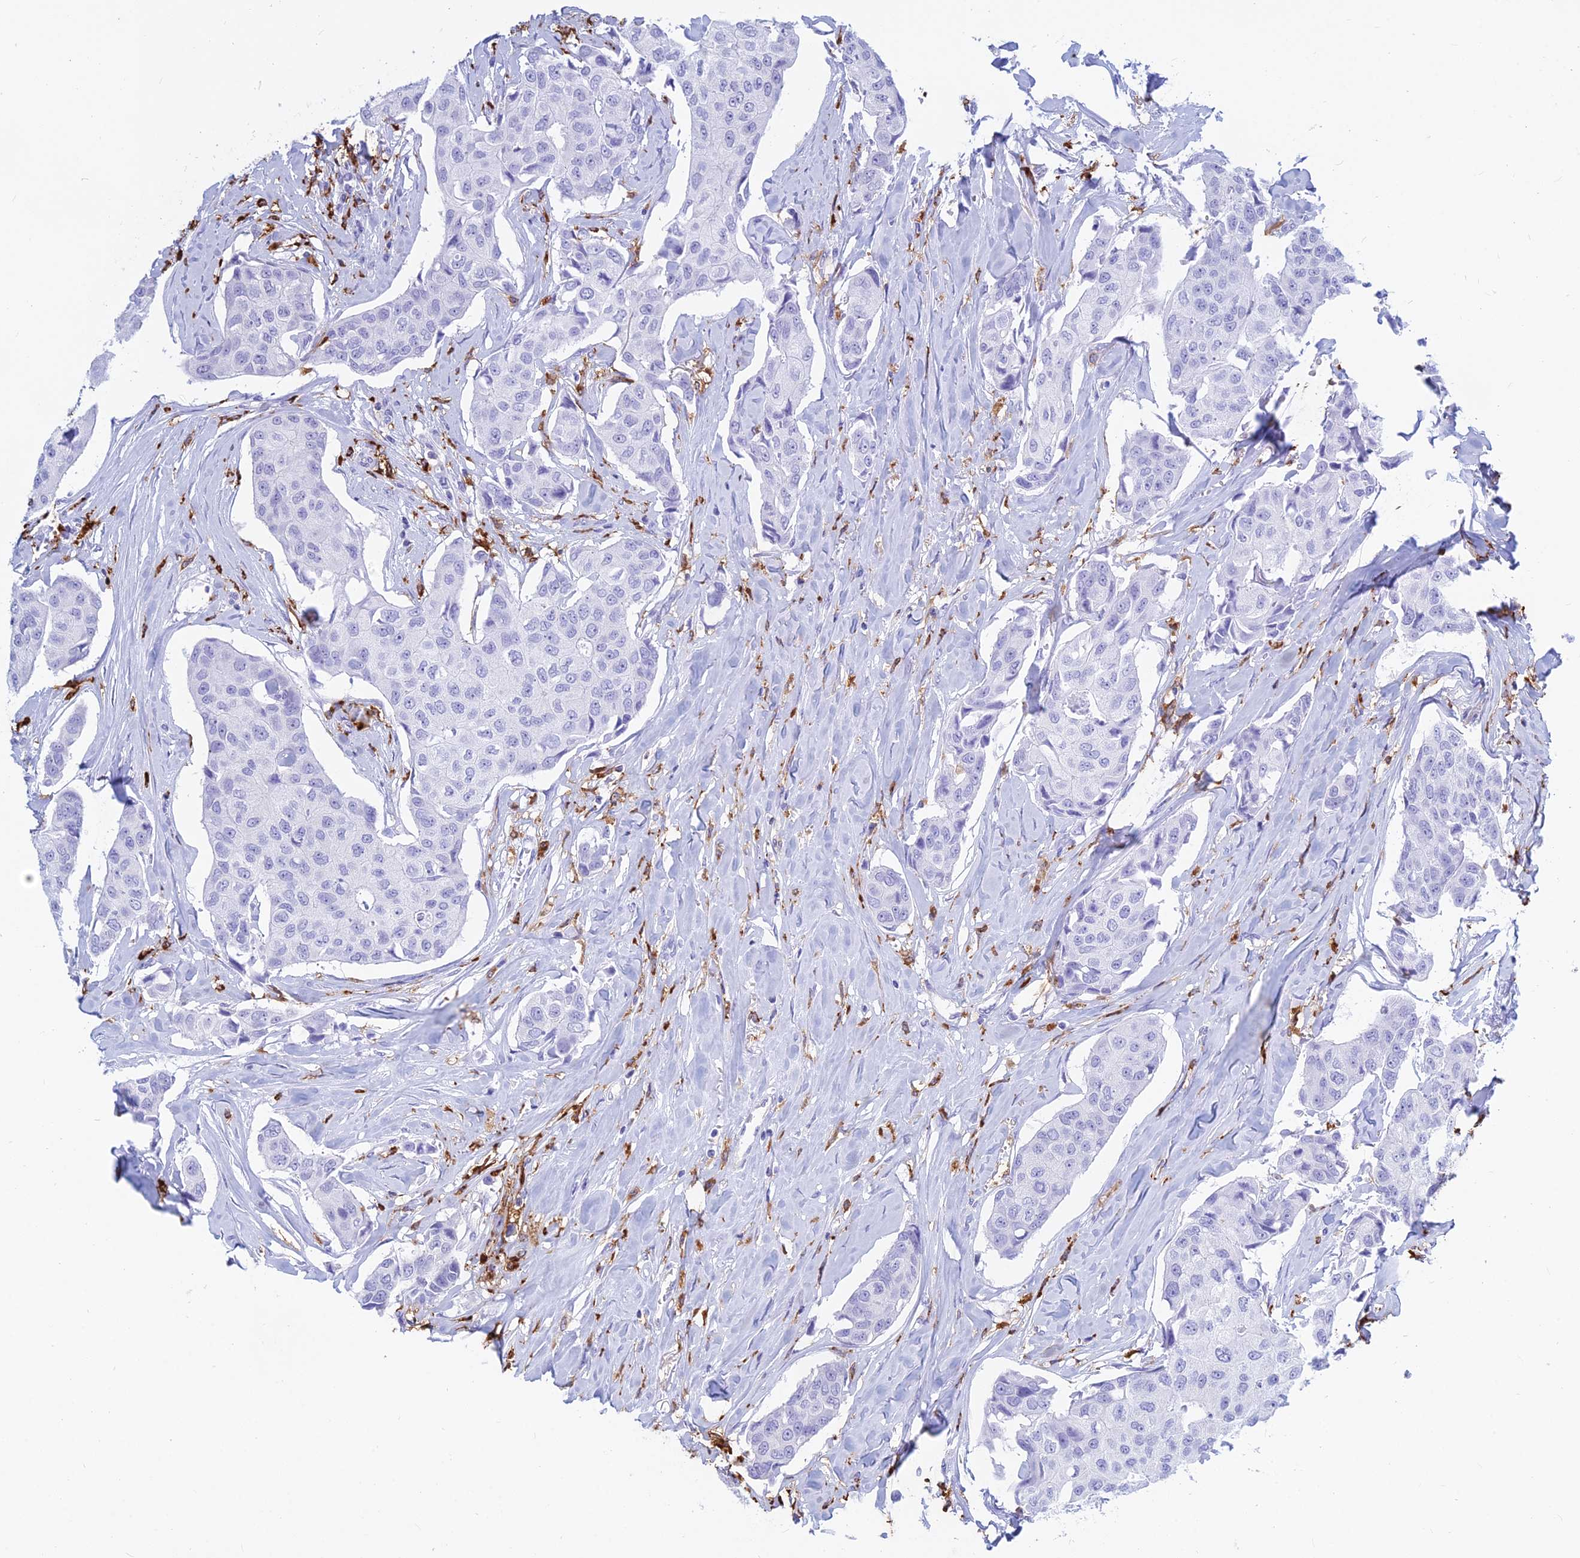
{"staining": {"intensity": "negative", "quantity": "none", "location": "none"}, "tissue": "breast cancer", "cell_type": "Tumor cells", "image_type": "cancer", "snomed": [{"axis": "morphology", "description": "Duct carcinoma"}, {"axis": "topography", "description": "Breast"}], "caption": "The IHC micrograph has no significant staining in tumor cells of invasive ductal carcinoma (breast) tissue.", "gene": "HLA-DRB1", "patient": {"sex": "female", "age": 80}}